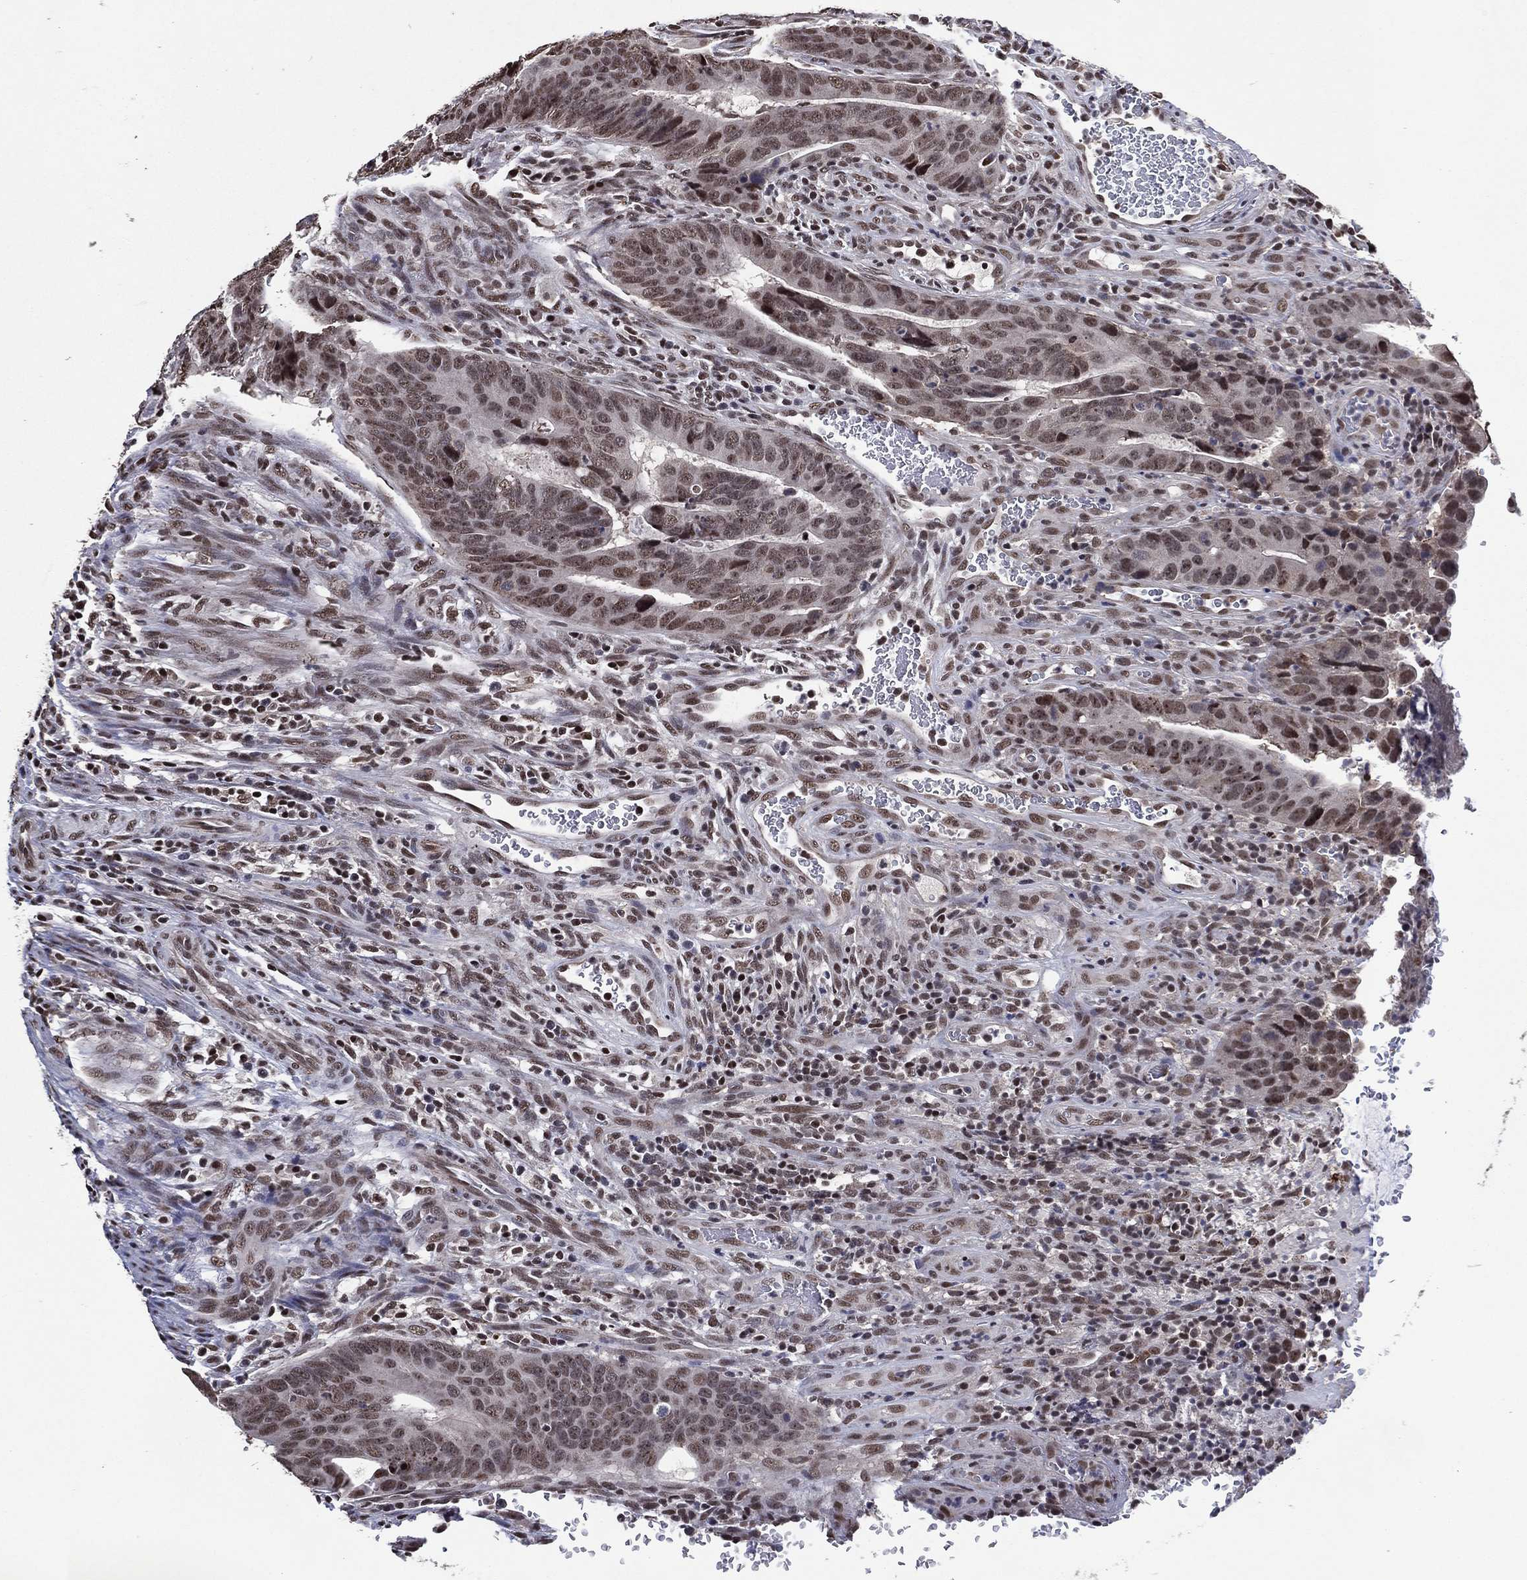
{"staining": {"intensity": "moderate", "quantity": "<25%", "location": "nuclear"}, "tissue": "colorectal cancer", "cell_type": "Tumor cells", "image_type": "cancer", "snomed": [{"axis": "morphology", "description": "Adenocarcinoma, NOS"}, {"axis": "topography", "description": "Colon"}], "caption": "Brown immunohistochemical staining in colorectal cancer (adenocarcinoma) demonstrates moderate nuclear positivity in about <25% of tumor cells.", "gene": "ZBTB42", "patient": {"sex": "female", "age": 56}}